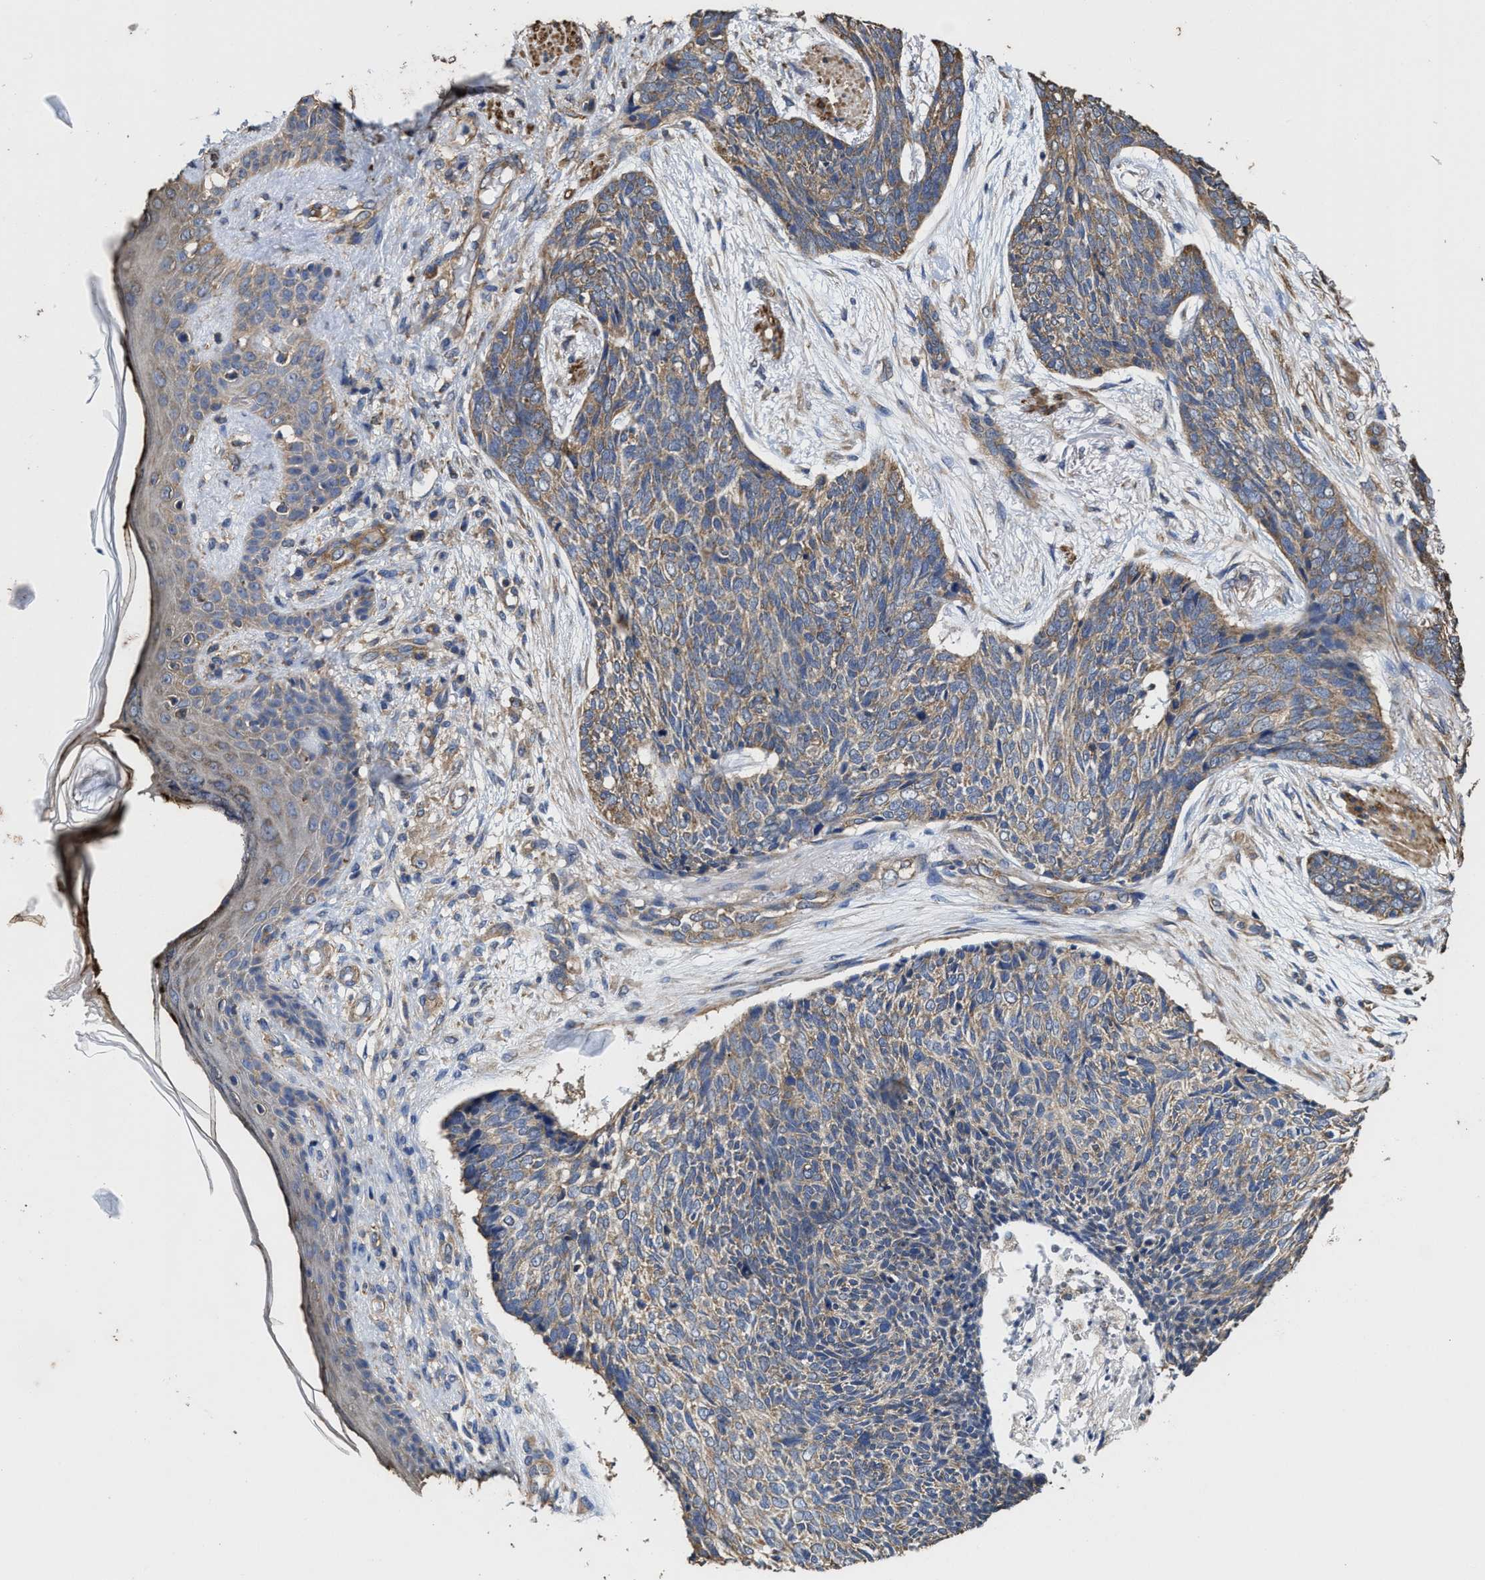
{"staining": {"intensity": "weak", "quantity": ">75%", "location": "cytoplasmic/membranous"}, "tissue": "skin cancer", "cell_type": "Tumor cells", "image_type": "cancer", "snomed": [{"axis": "morphology", "description": "Basal cell carcinoma"}, {"axis": "topography", "description": "Skin"}], "caption": "Protein staining reveals weak cytoplasmic/membranous staining in about >75% of tumor cells in skin cancer.", "gene": "SFXN4", "patient": {"sex": "female", "age": 84}}